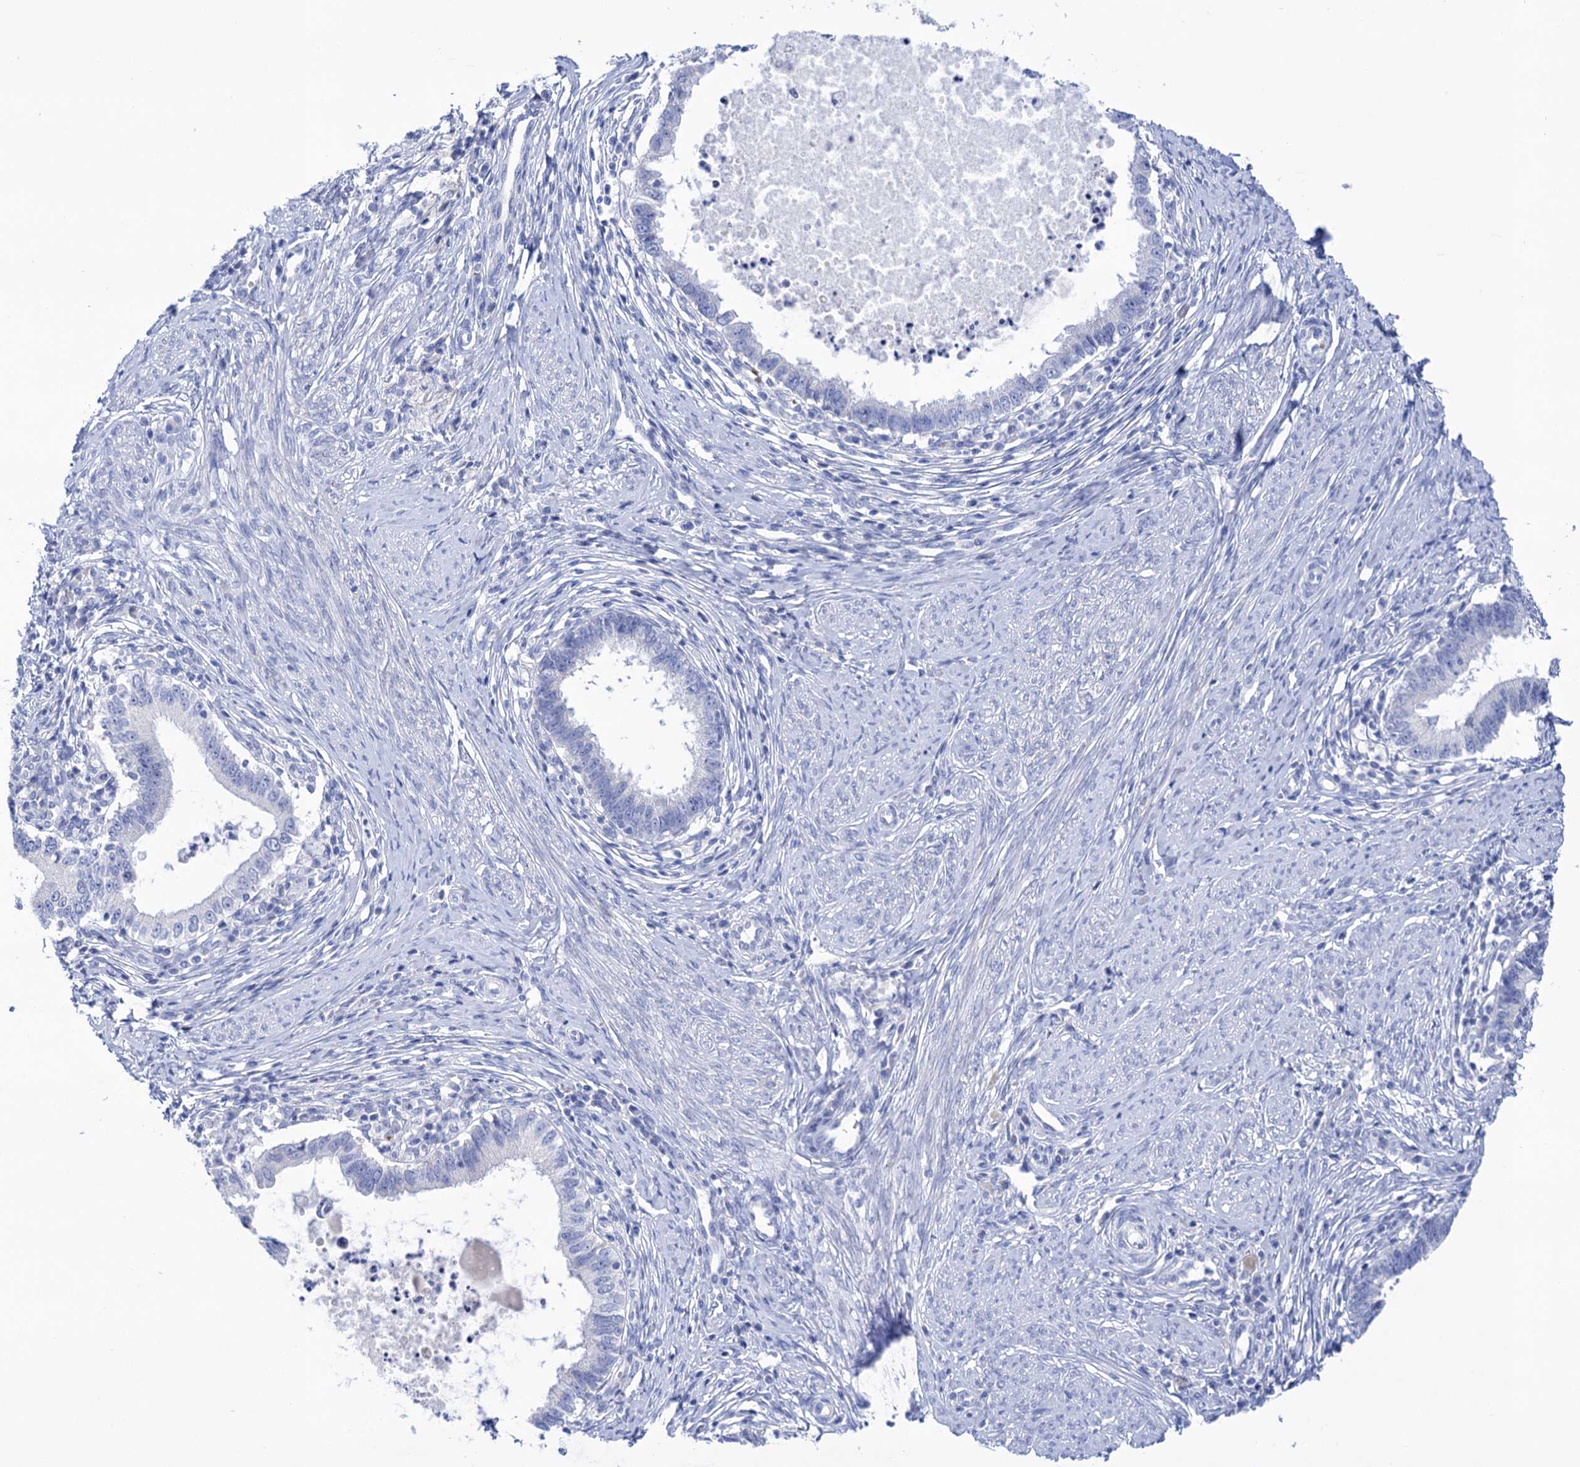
{"staining": {"intensity": "negative", "quantity": "none", "location": "none"}, "tissue": "cervical cancer", "cell_type": "Tumor cells", "image_type": "cancer", "snomed": [{"axis": "morphology", "description": "Adenocarcinoma, NOS"}, {"axis": "topography", "description": "Cervix"}], "caption": "The image demonstrates no significant staining in tumor cells of cervical cancer.", "gene": "YARS2", "patient": {"sex": "female", "age": 36}}